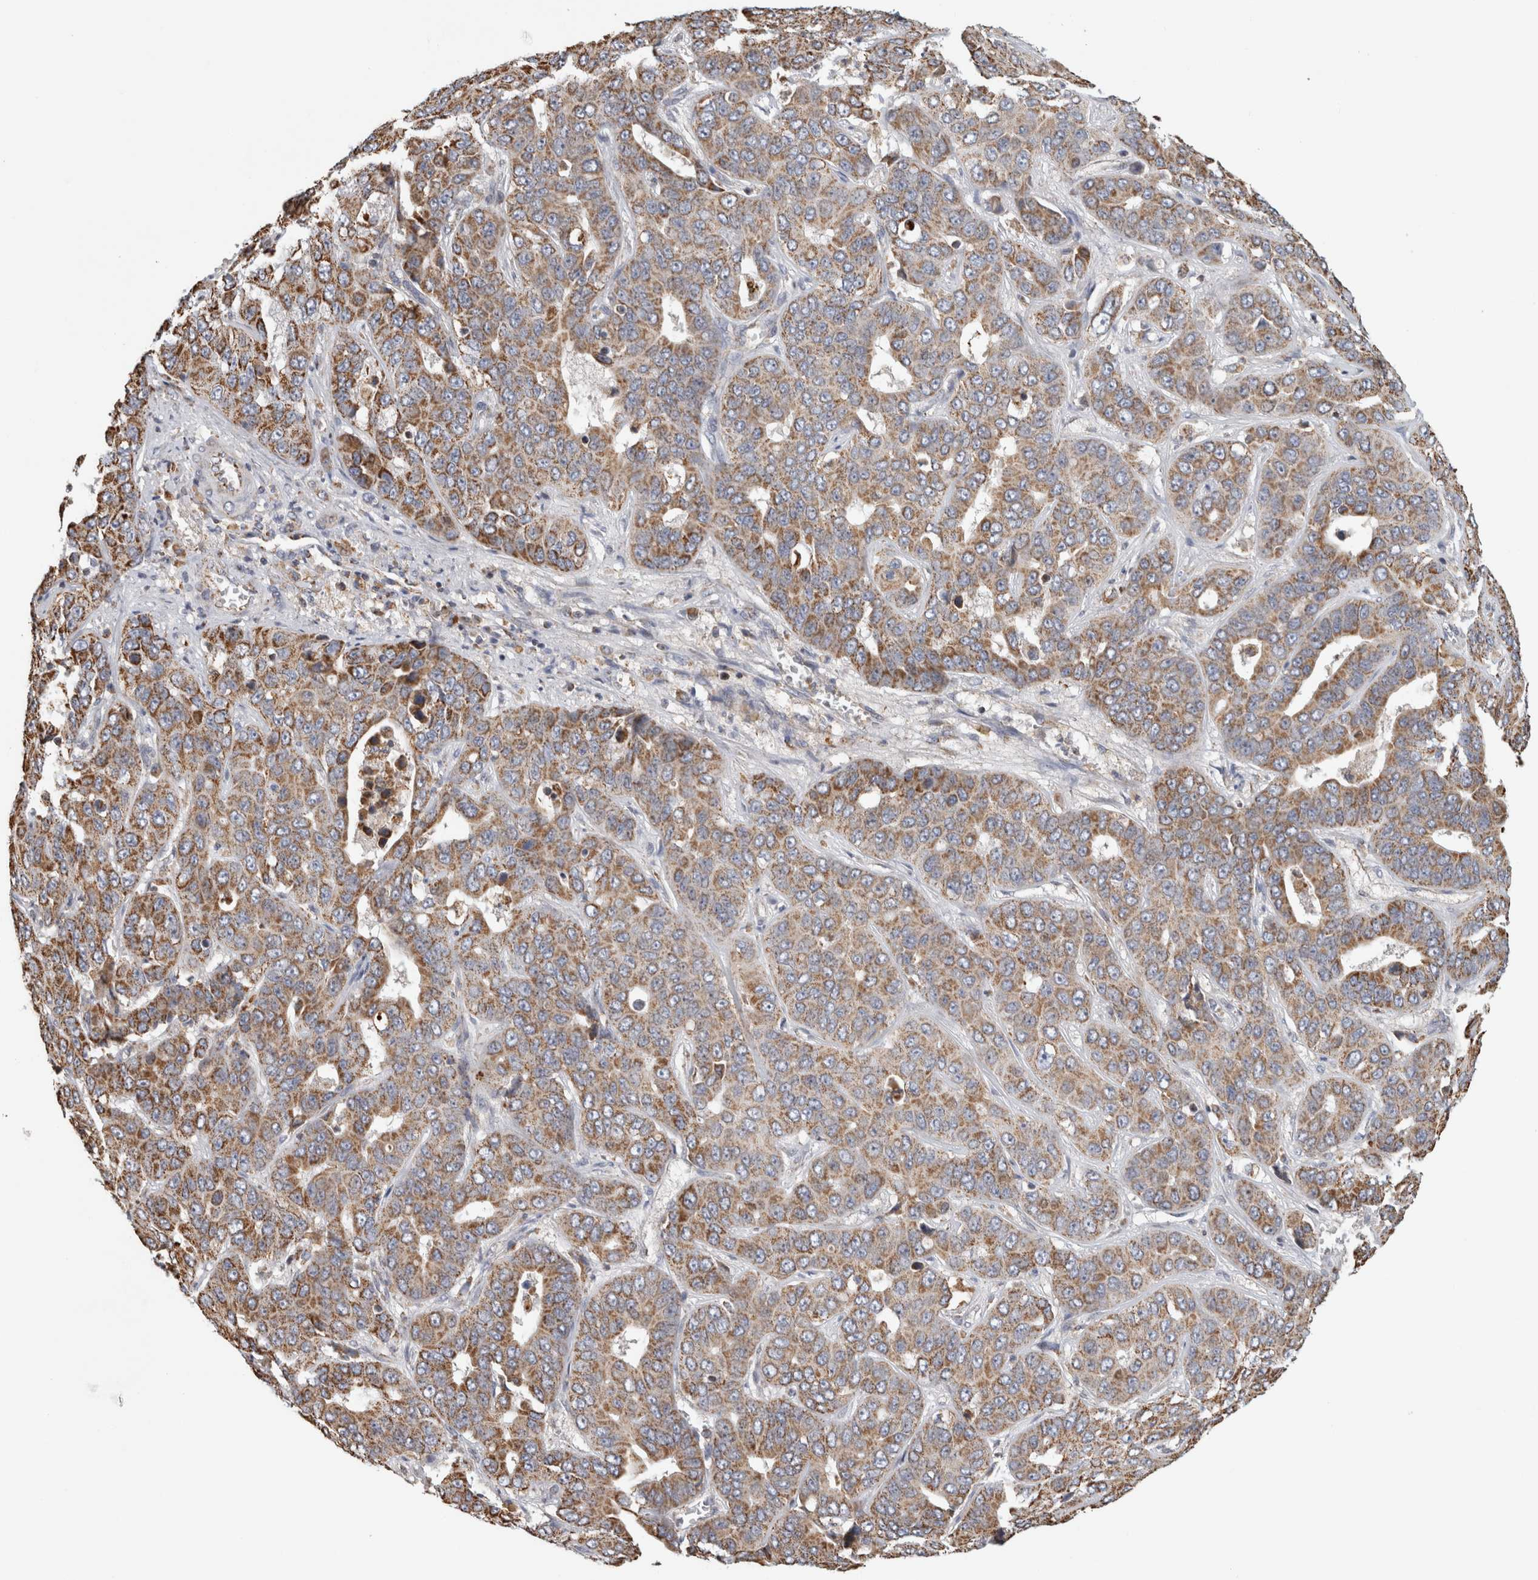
{"staining": {"intensity": "moderate", "quantity": ">75%", "location": "cytoplasmic/membranous"}, "tissue": "liver cancer", "cell_type": "Tumor cells", "image_type": "cancer", "snomed": [{"axis": "morphology", "description": "Cholangiocarcinoma"}, {"axis": "topography", "description": "Liver"}], "caption": "High-power microscopy captured an IHC image of liver cholangiocarcinoma, revealing moderate cytoplasmic/membranous positivity in about >75% of tumor cells.", "gene": "ST8SIA1", "patient": {"sex": "female", "age": 52}}